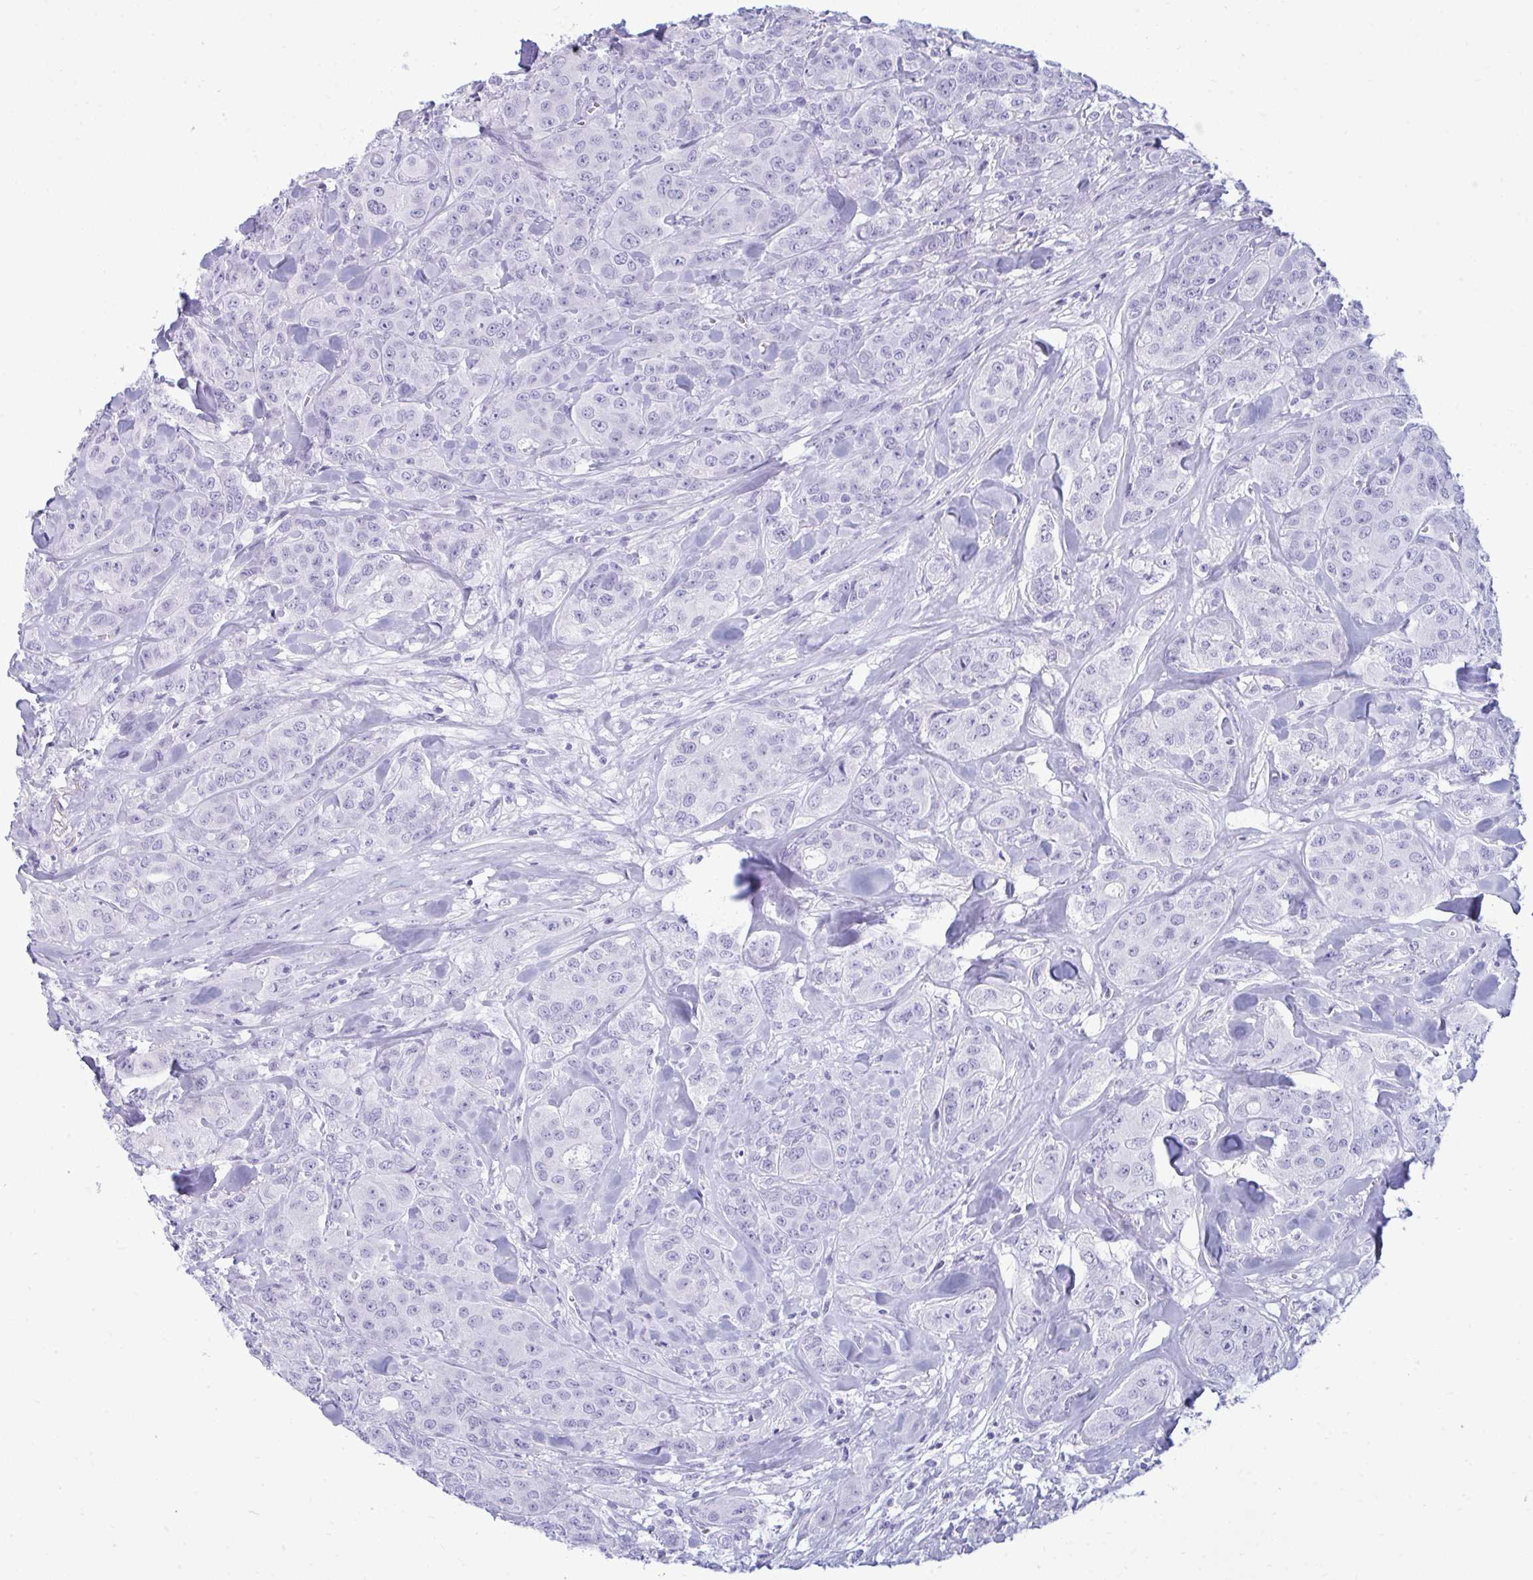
{"staining": {"intensity": "negative", "quantity": "none", "location": "none"}, "tissue": "breast cancer", "cell_type": "Tumor cells", "image_type": "cancer", "snomed": [{"axis": "morphology", "description": "Normal tissue, NOS"}, {"axis": "morphology", "description": "Duct carcinoma"}, {"axis": "topography", "description": "Breast"}], "caption": "IHC micrograph of breast cancer (invasive ductal carcinoma) stained for a protein (brown), which displays no positivity in tumor cells.", "gene": "ANKRD60", "patient": {"sex": "female", "age": 43}}